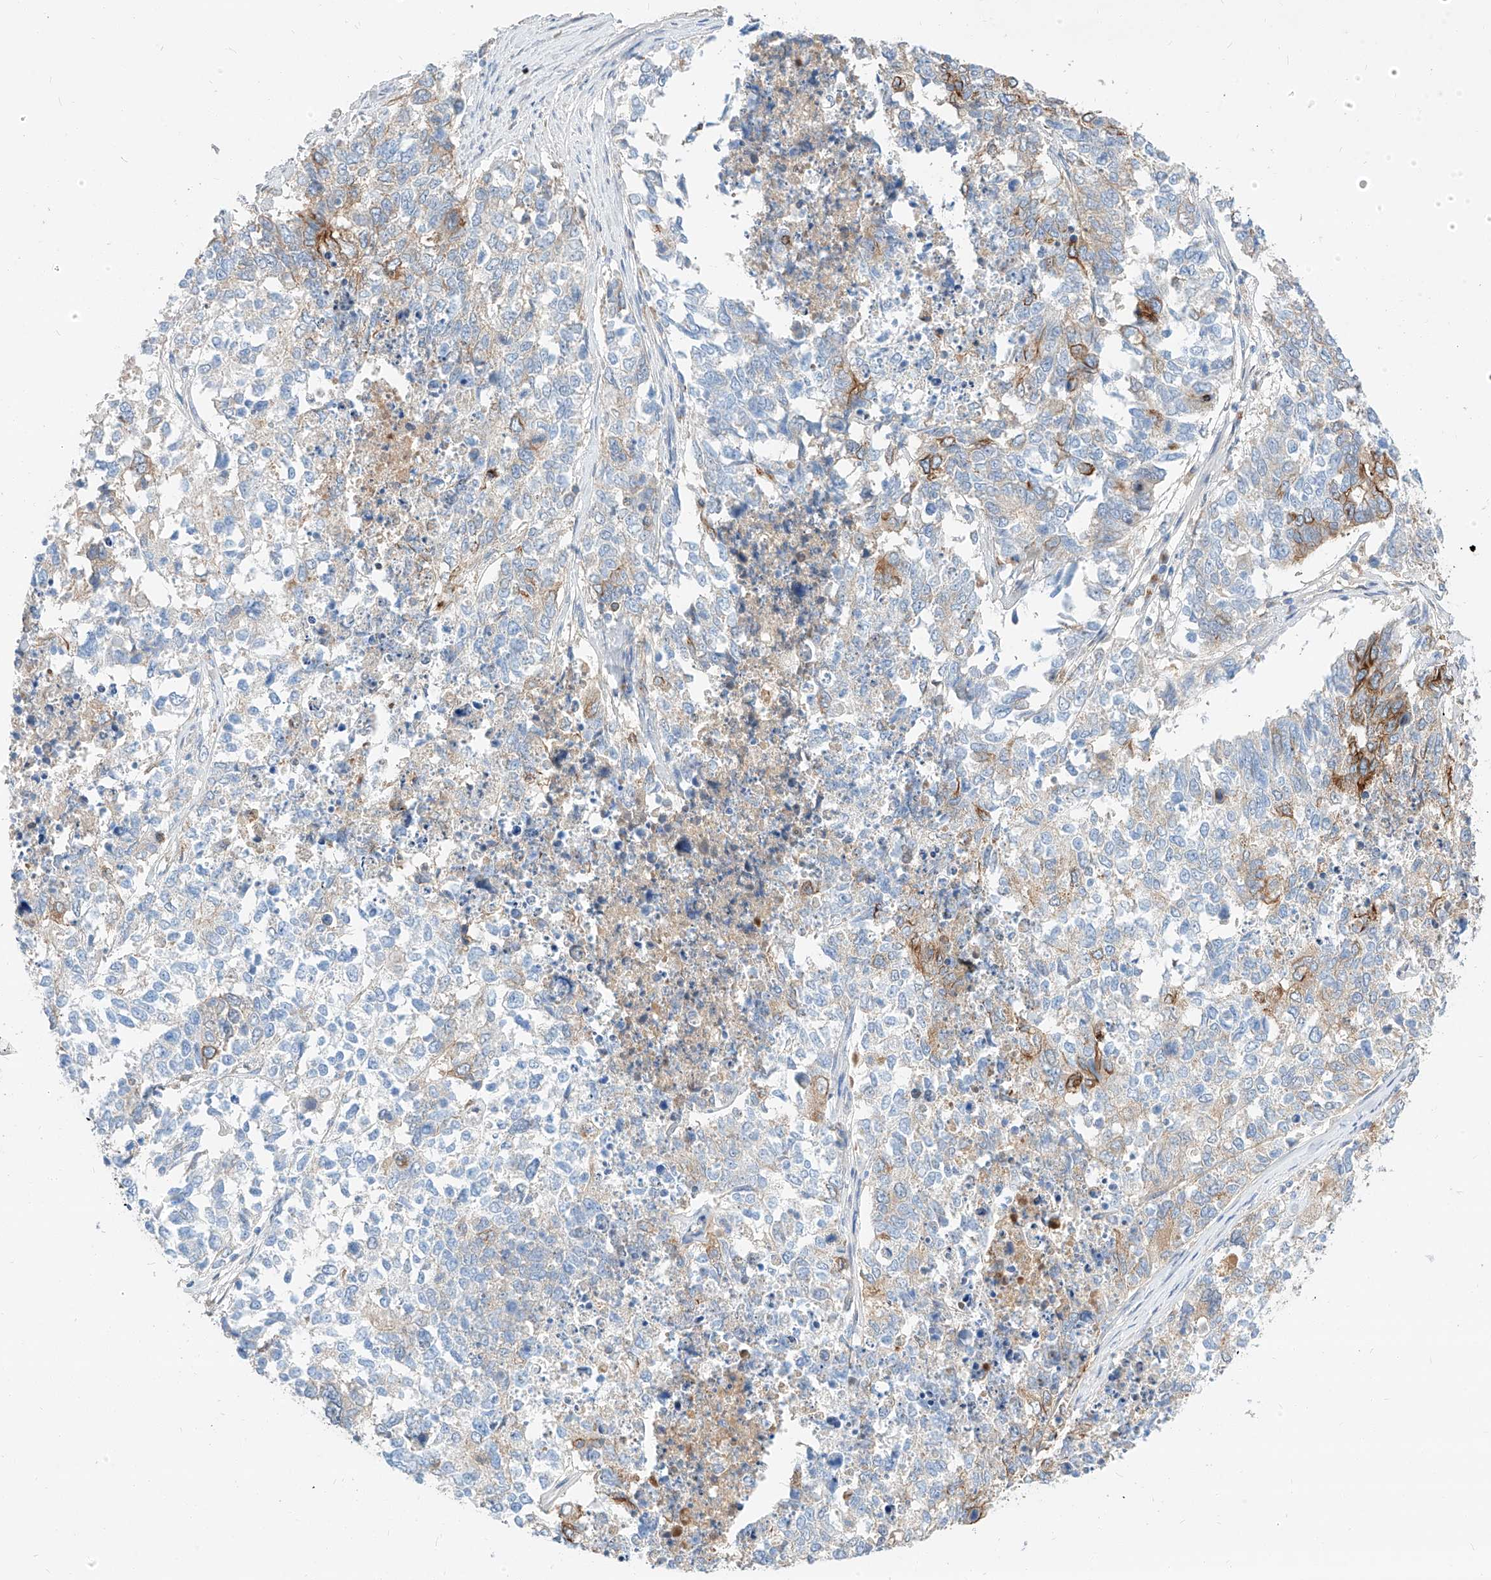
{"staining": {"intensity": "moderate", "quantity": "<25%", "location": "cytoplasmic/membranous"}, "tissue": "cervical cancer", "cell_type": "Tumor cells", "image_type": "cancer", "snomed": [{"axis": "morphology", "description": "Squamous cell carcinoma, NOS"}, {"axis": "topography", "description": "Cervix"}], "caption": "Immunohistochemistry (IHC) staining of cervical squamous cell carcinoma, which displays low levels of moderate cytoplasmic/membranous expression in about <25% of tumor cells indicating moderate cytoplasmic/membranous protein positivity. The staining was performed using DAB (3,3'-diaminobenzidine) (brown) for protein detection and nuclei were counterstained in hematoxylin (blue).", "gene": "MAP7", "patient": {"sex": "female", "age": 63}}